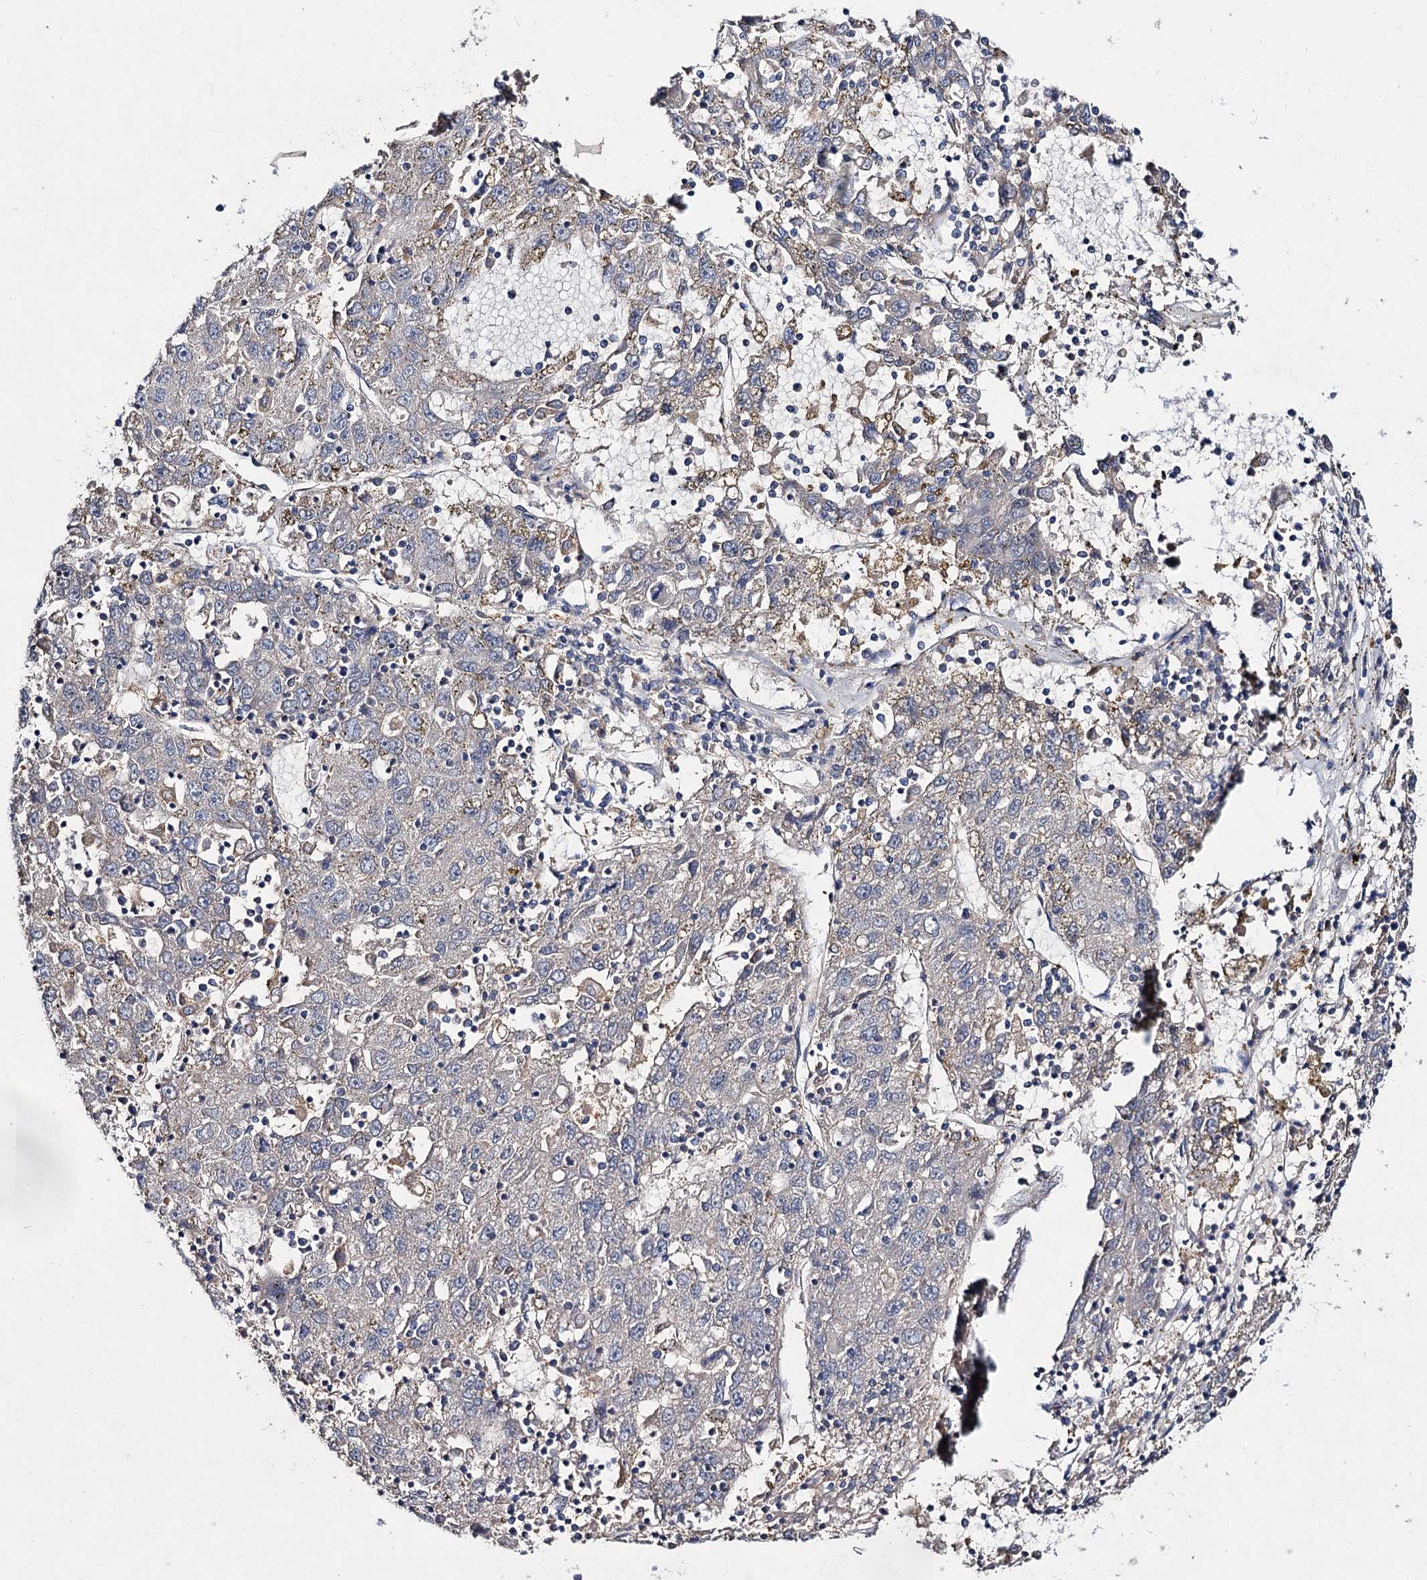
{"staining": {"intensity": "negative", "quantity": "none", "location": "none"}, "tissue": "liver cancer", "cell_type": "Tumor cells", "image_type": "cancer", "snomed": [{"axis": "morphology", "description": "Carcinoma, Hepatocellular, NOS"}, {"axis": "topography", "description": "Liver"}], "caption": "High power microscopy photomicrograph of an immunohistochemistry histopathology image of hepatocellular carcinoma (liver), revealing no significant staining in tumor cells.", "gene": "ACTR6", "patient": {"sex": "male", "age": 49}}